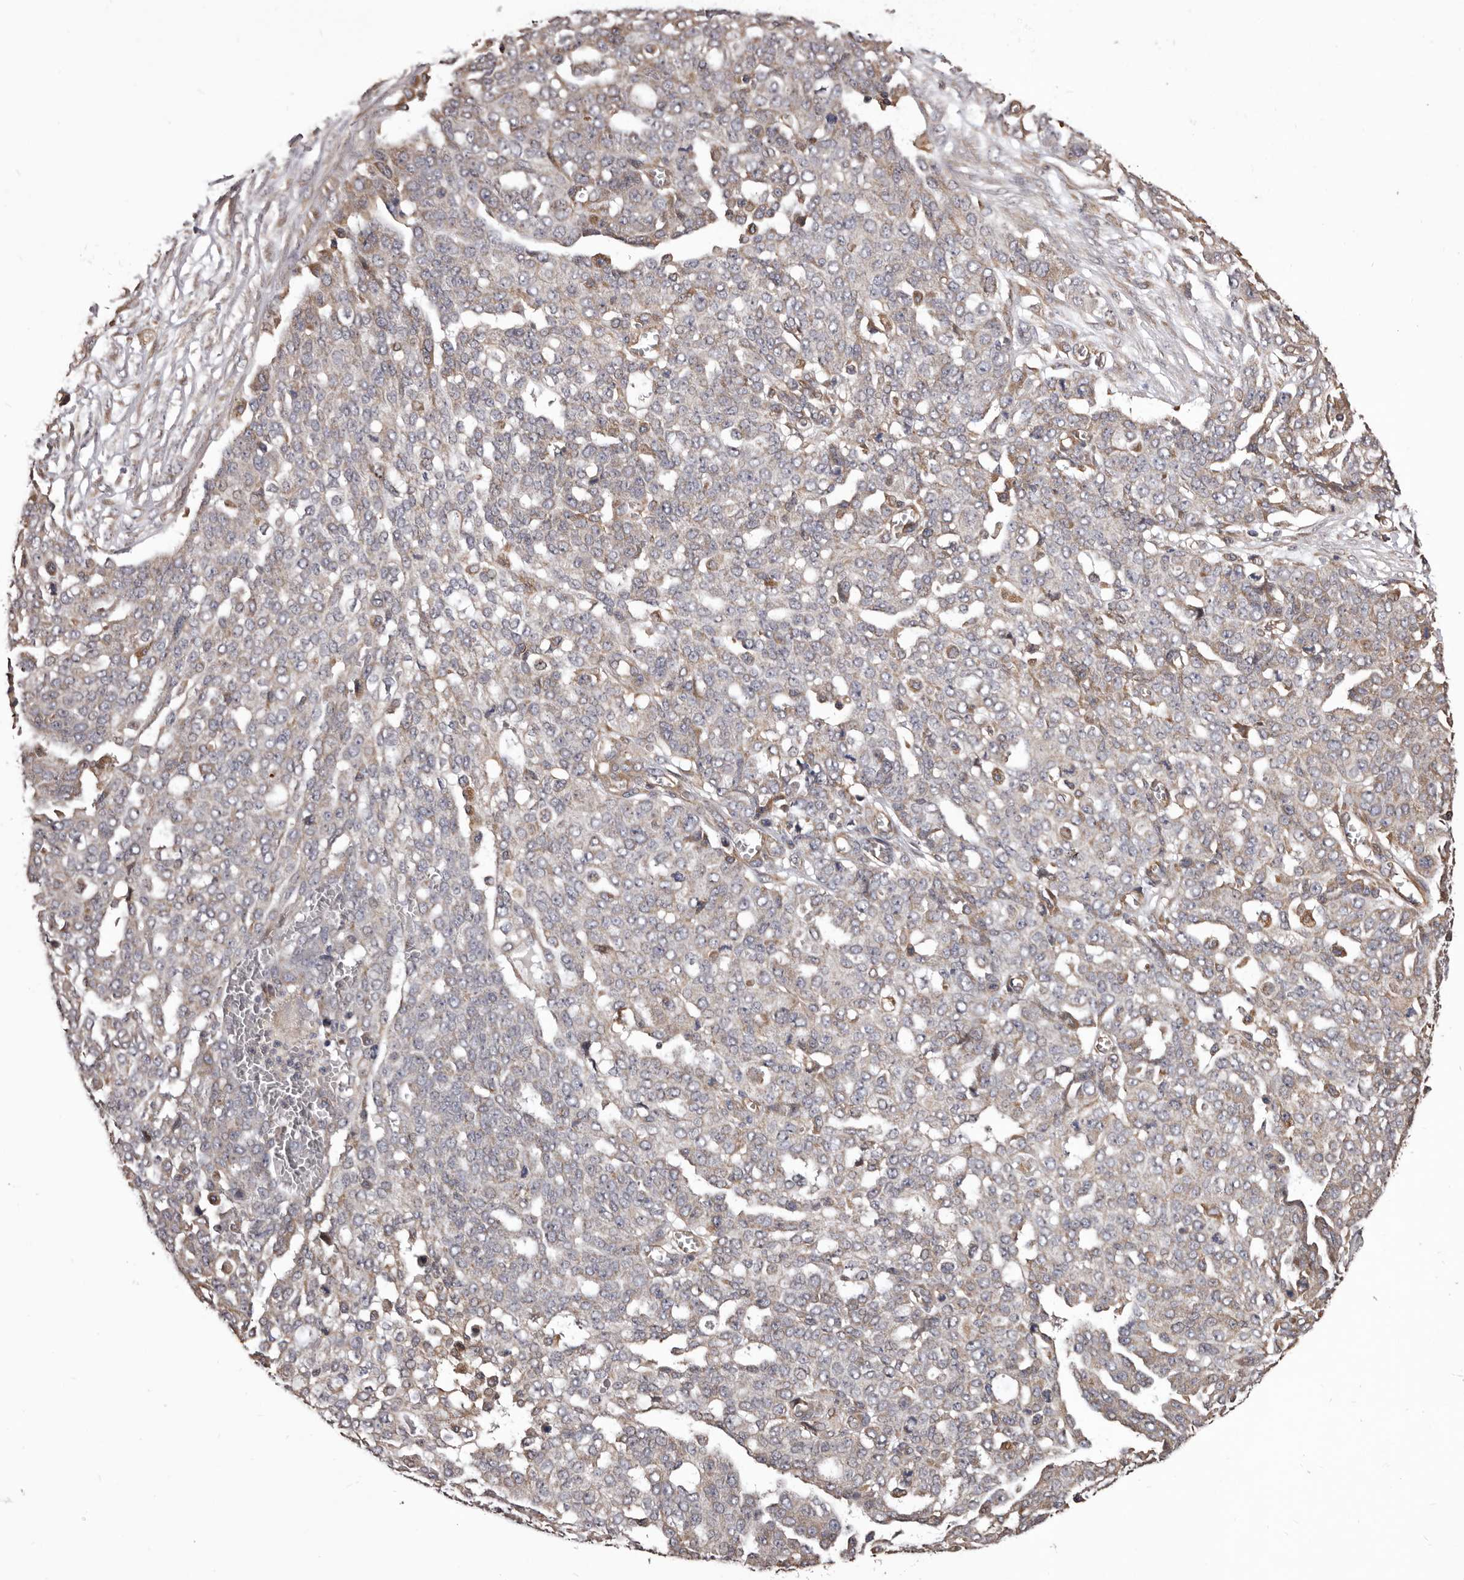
{"staining": {"intensity": "negative", "quantity": "none", "location": "none"}, "tissue": "ovarian cancer", "cell_type": "Tumor cells", "image_type": "cancer", "snomed": [{"axis": "morphology", "description": "Cystadenocarcinoma, serous, NOS"}, {"axis": "topography", "description": "Soft tissue"}, {"axis": "topography", "description": "Ovary"}], "caption": "A micrograph of human serous cystadenocarcinoma (ovarian) is negative for staining in tumor cells. (Stains: DAB immunohistochemistry with hematoxylin counter stain, Microscopy: brightfield microscopy at high magnification).", "gene": "CEP104", "patient": {"sex": "female", "age": 57}}